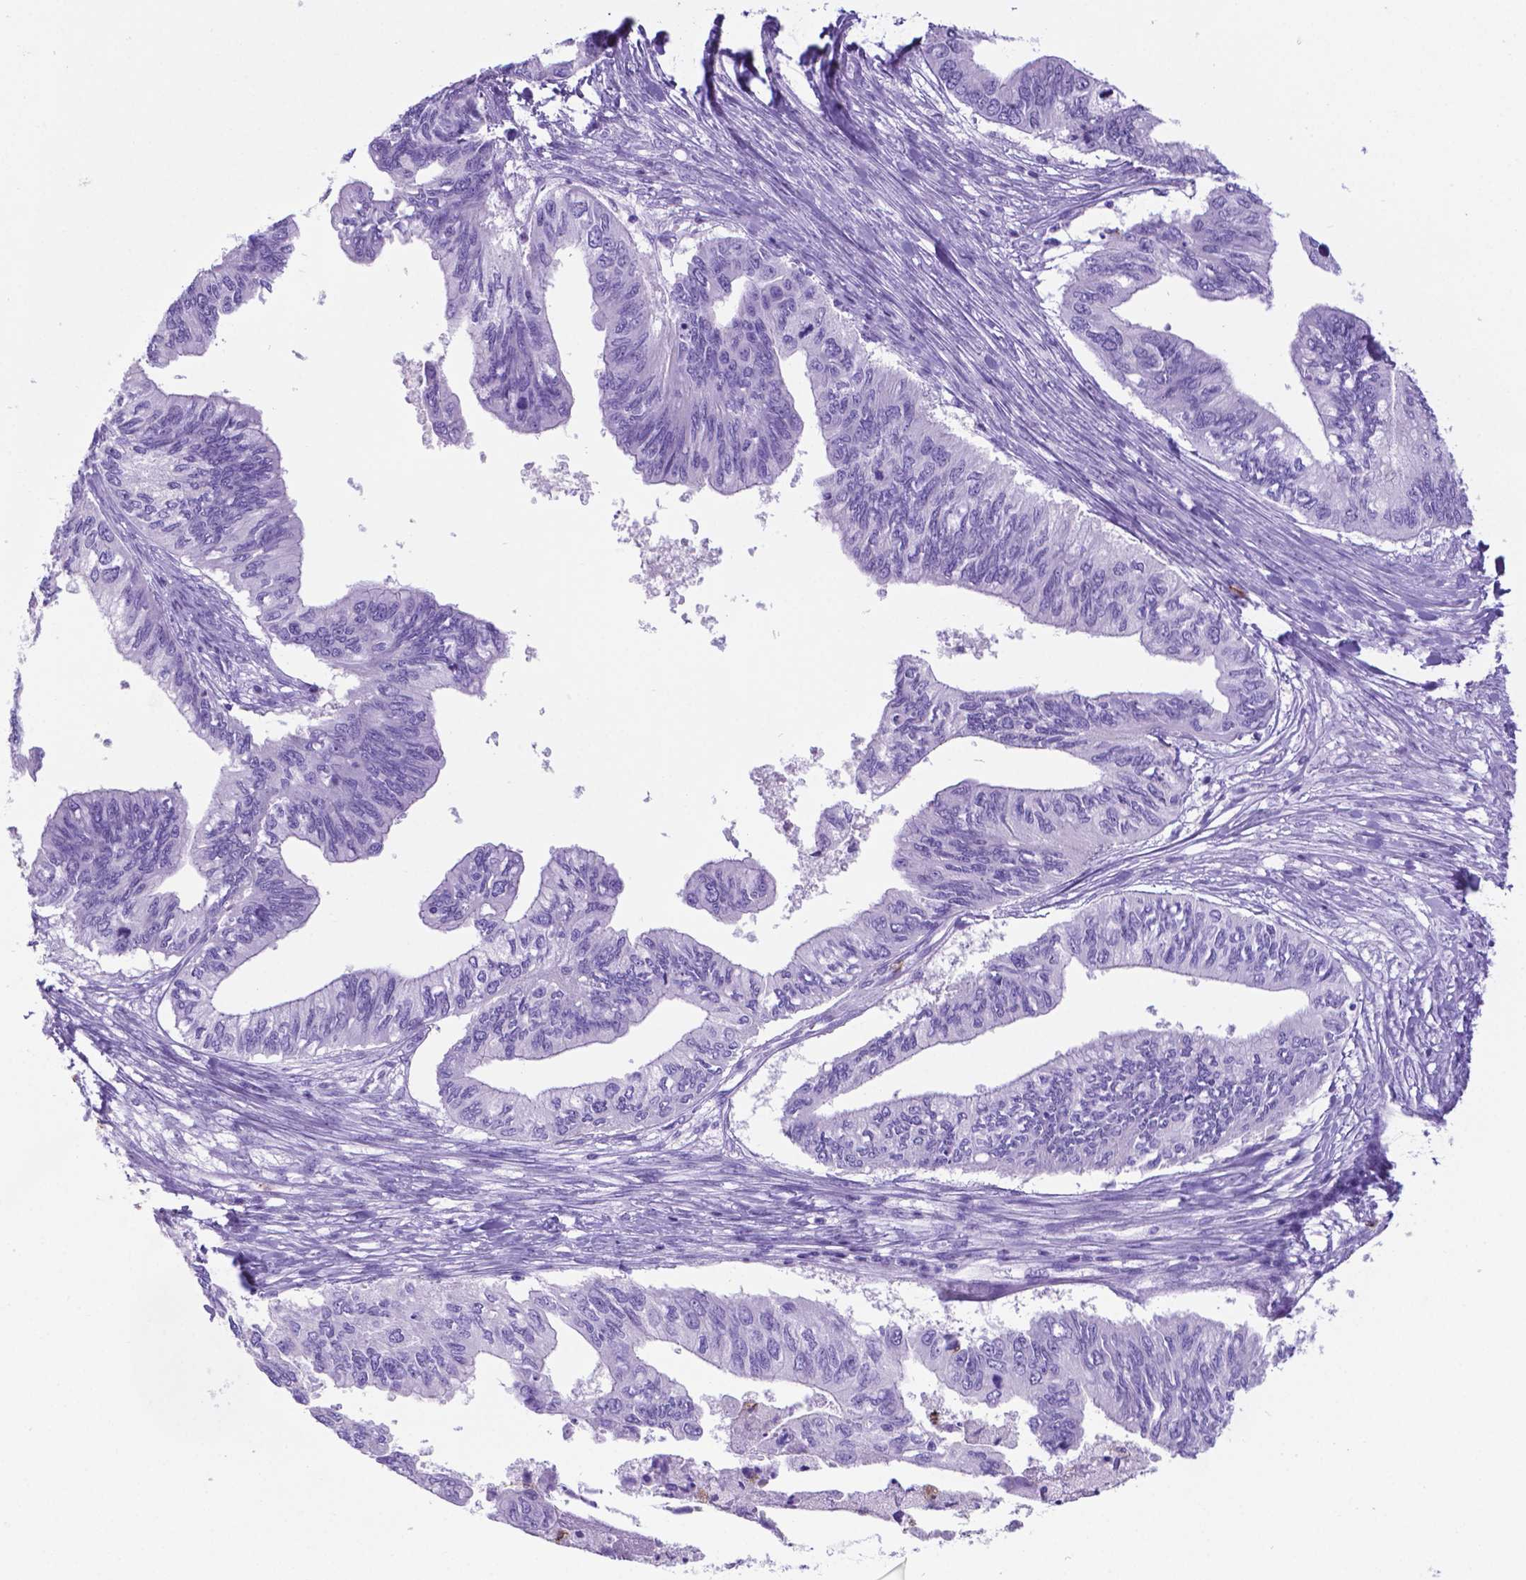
{"staining": {"intensity": "negative", "quantity": "none", "location": "none"}, "tissue": "ovarian cancer", "cell_type": "Tumor cells", "image_type": "cancer", "snomed": [{"axis": "morphology", "description": "Cystadenocarcinoma, mucinous, NOS"}, {"axis": "topography", "description": "Ovary"}], "caption": "An immunohistochemistry (IHC) histopathology image of ovarian cancer is shown. There is no staining in tumor cells of ovarian cancer.", "gene": "LZTR1", "patient": {"sex": "female", "age": 76}}